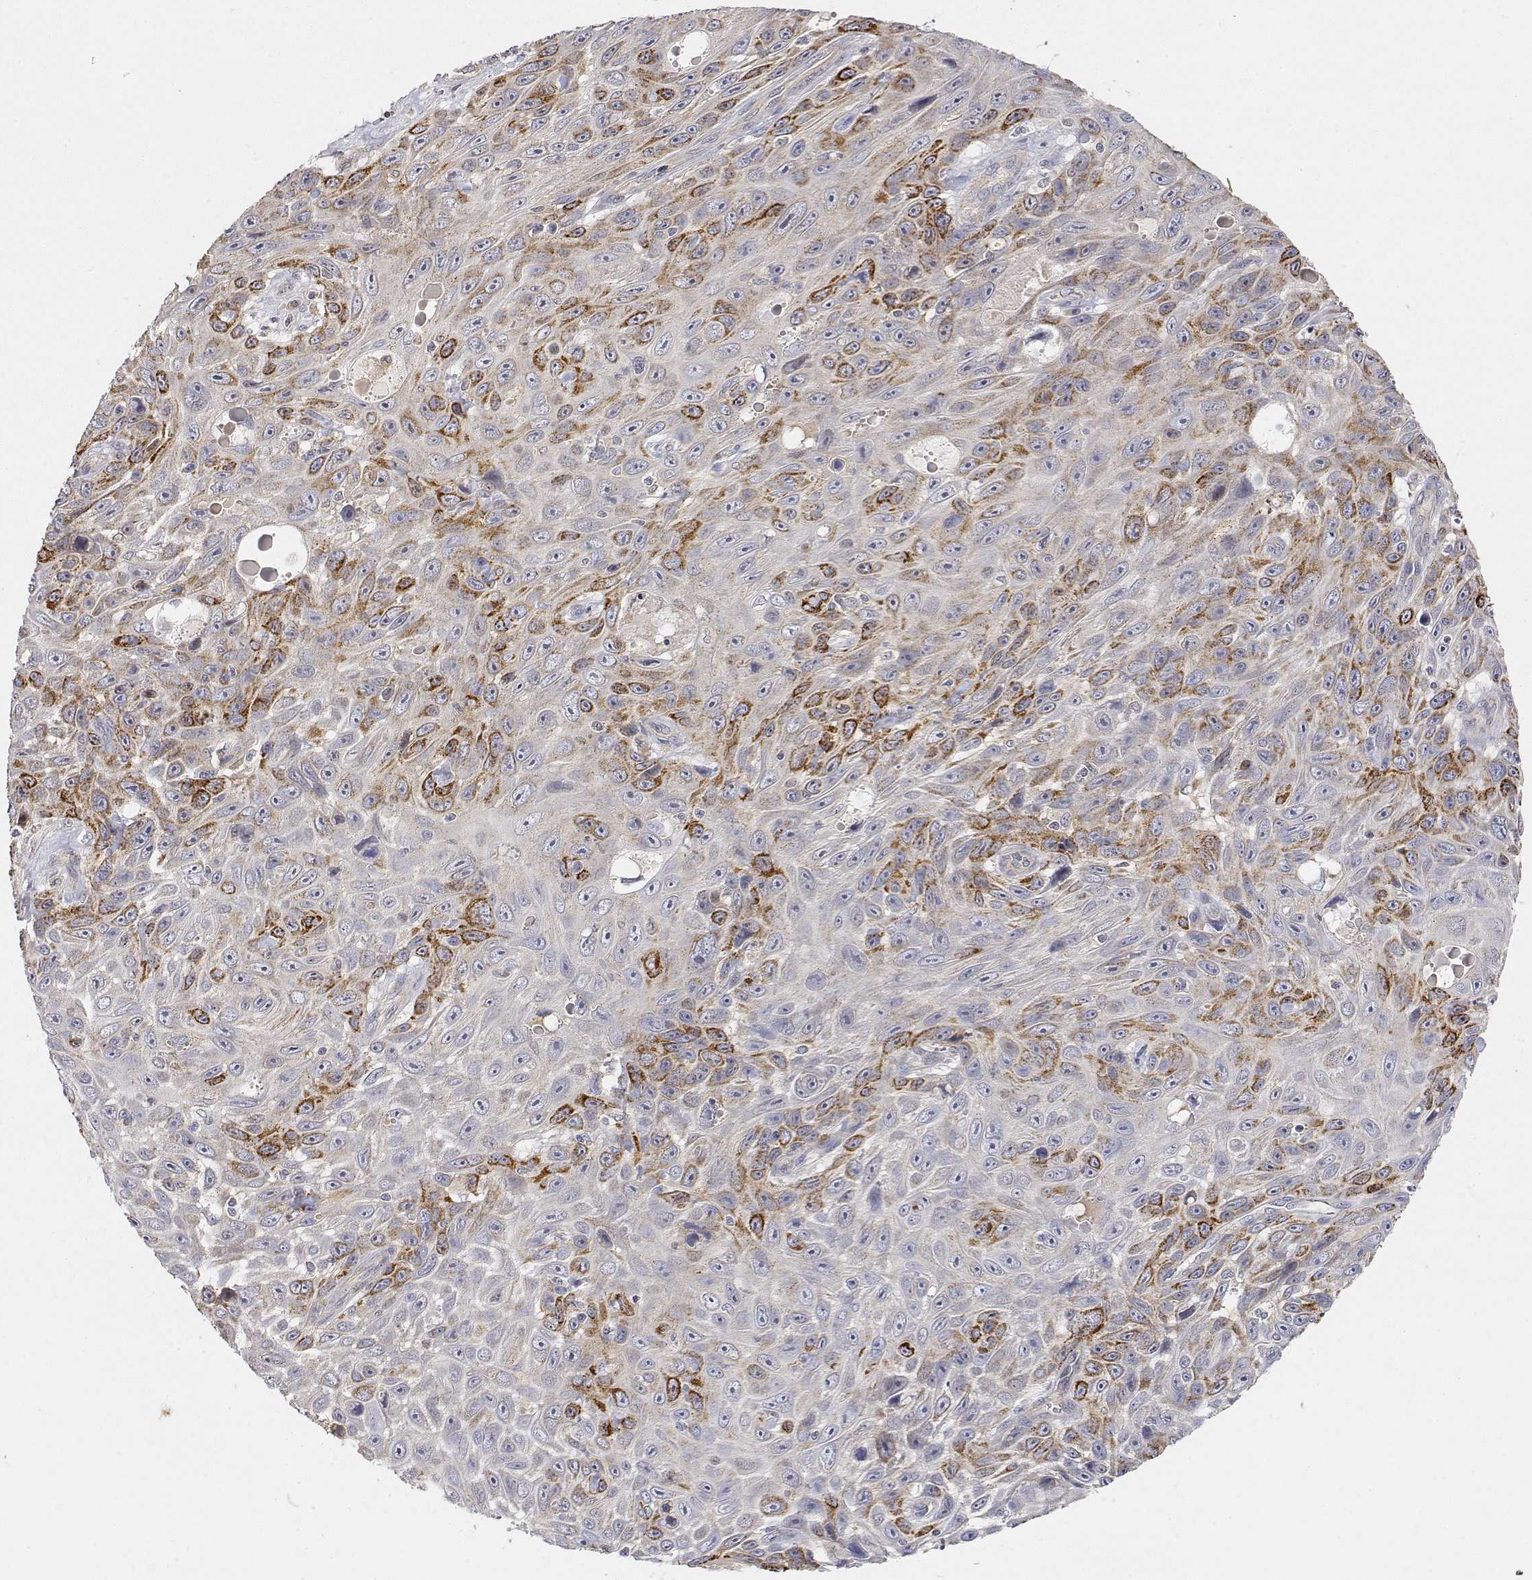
{"staining": {"intensity": "moderate", "quantity": "25%-75%", "location": "cytoplasmic/membranous"}, "tissue": "skin cancer", "cell_type": "Tumor cells", "image_type": "cancer", "snomed": [{"axis": "morphology", "description": "Squamous cell carcinoma, NOS"}, {"axis": "topography", "description": "Skin"}], "caption": "A brown stain shows moderate cytoplasmic/membranous staining of a protein in skin cancer tumor cells.", "gene": "LONRF3", "patient": {"sex": "male", "age": 82}}